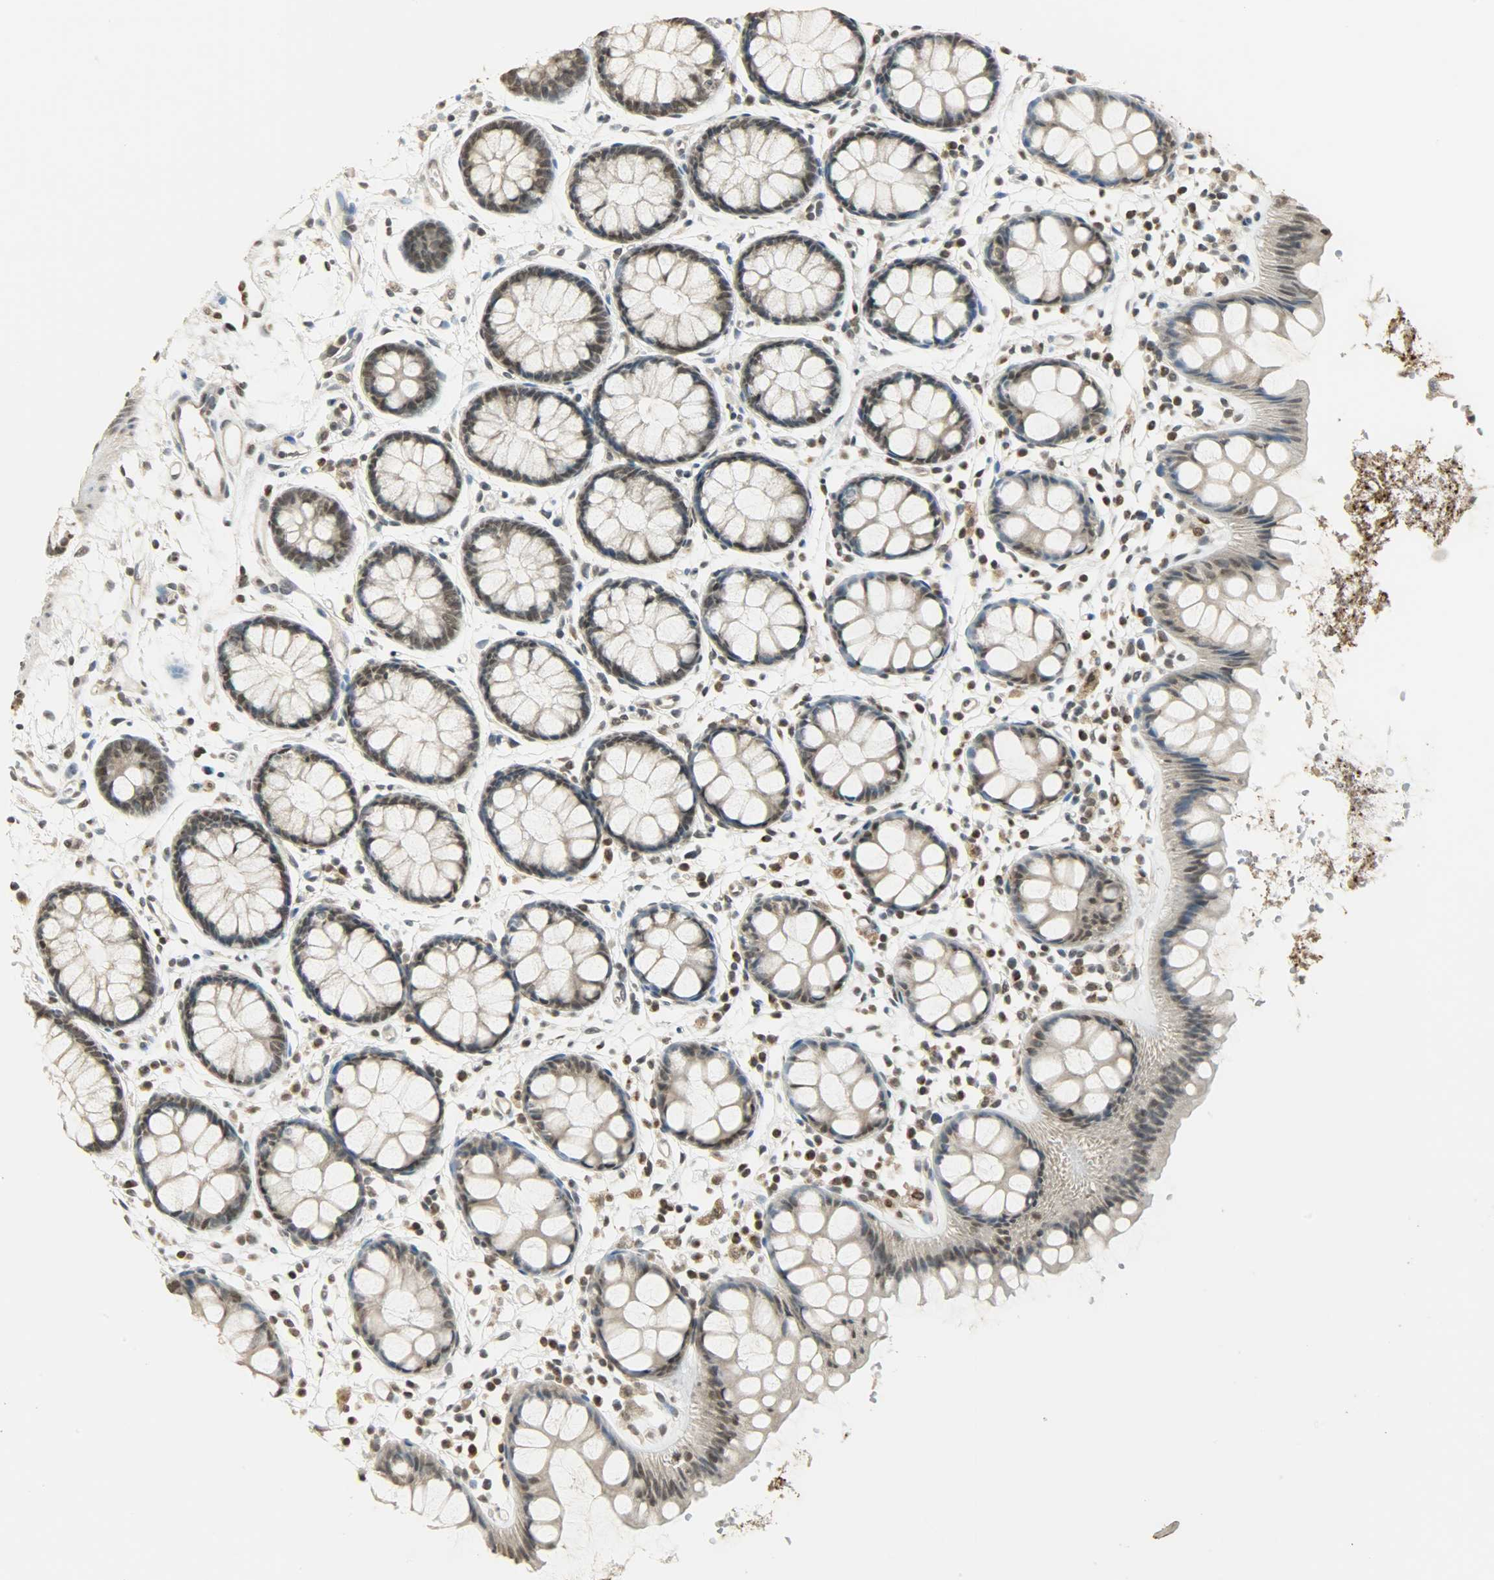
{"staining": {"intensity": "weak", "quantity": "25%-75%", "location": "nuclear"}, "tissue": "rectum", "cell_type": "Glandular cells", "image_type": "normal", "snomed": [{"axis": "morphology", "description": "Normal tissue, NOS"}, {"axis": "topography", "description": "Rectum"}], "caption": "Normal rectum was stained to show a protein in brown. There is low levels of weak nuclear expression in about 25%-75% of glandular cells. The protein of interest is stained brown, and the nuclei are stained in blue (DAB IHC with brightfield microscopy, high magnification).", "gene": "SMARCA5", "patient": {"sex": "female", "age": 66}}